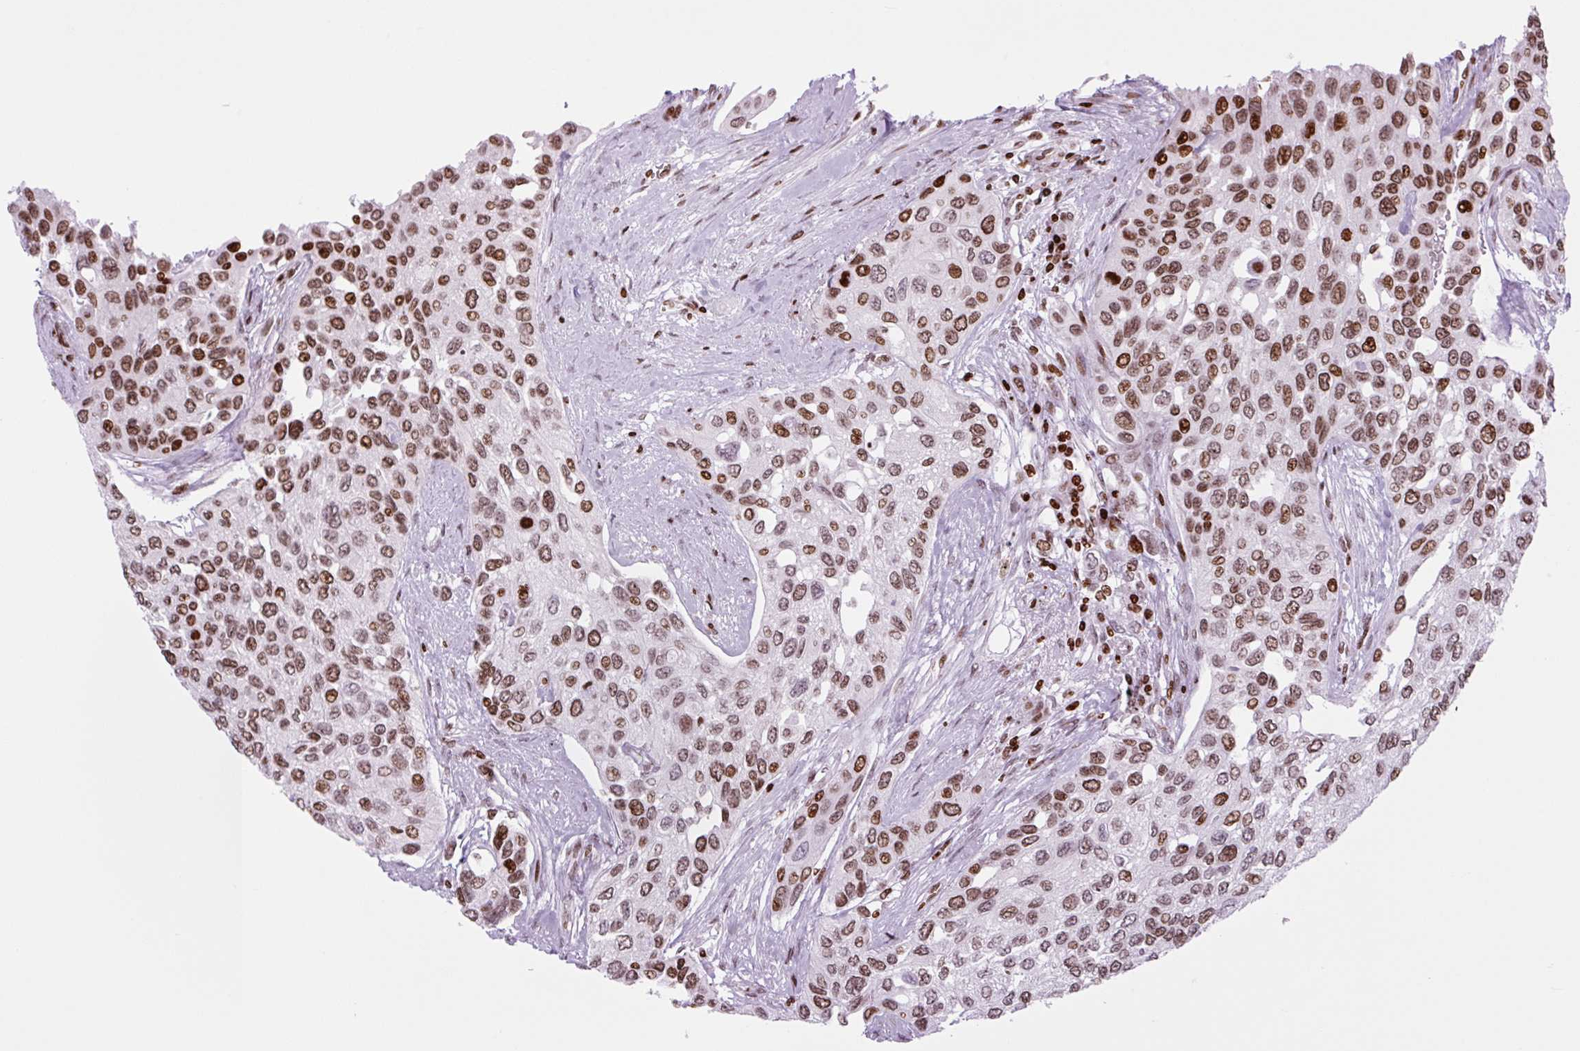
{"staining": {"intensity": "moderate", "quantity": ">75%", "location": "nuclear"}, "tissue": "urothelial cancer", "cell_type": "Tumor cells", "image_type": "cancer", "snomed": [{"axis": "morphology", "description": "Normal tissue, NOS"}, {"axis": "morphology", "description": "Urothelial carcinoma, High grade"}, {"axis": "topography", "description": "Vascular tissue"}, {"axis": "topography", "description": "Urinary bladder"}], "caption": "An image of urothelial cancer stained for a protein exhibits moderate nuclear brown staining in tumor cells.", "gene": "H1-3", "patient": {"sex": "female", "age": 56}}